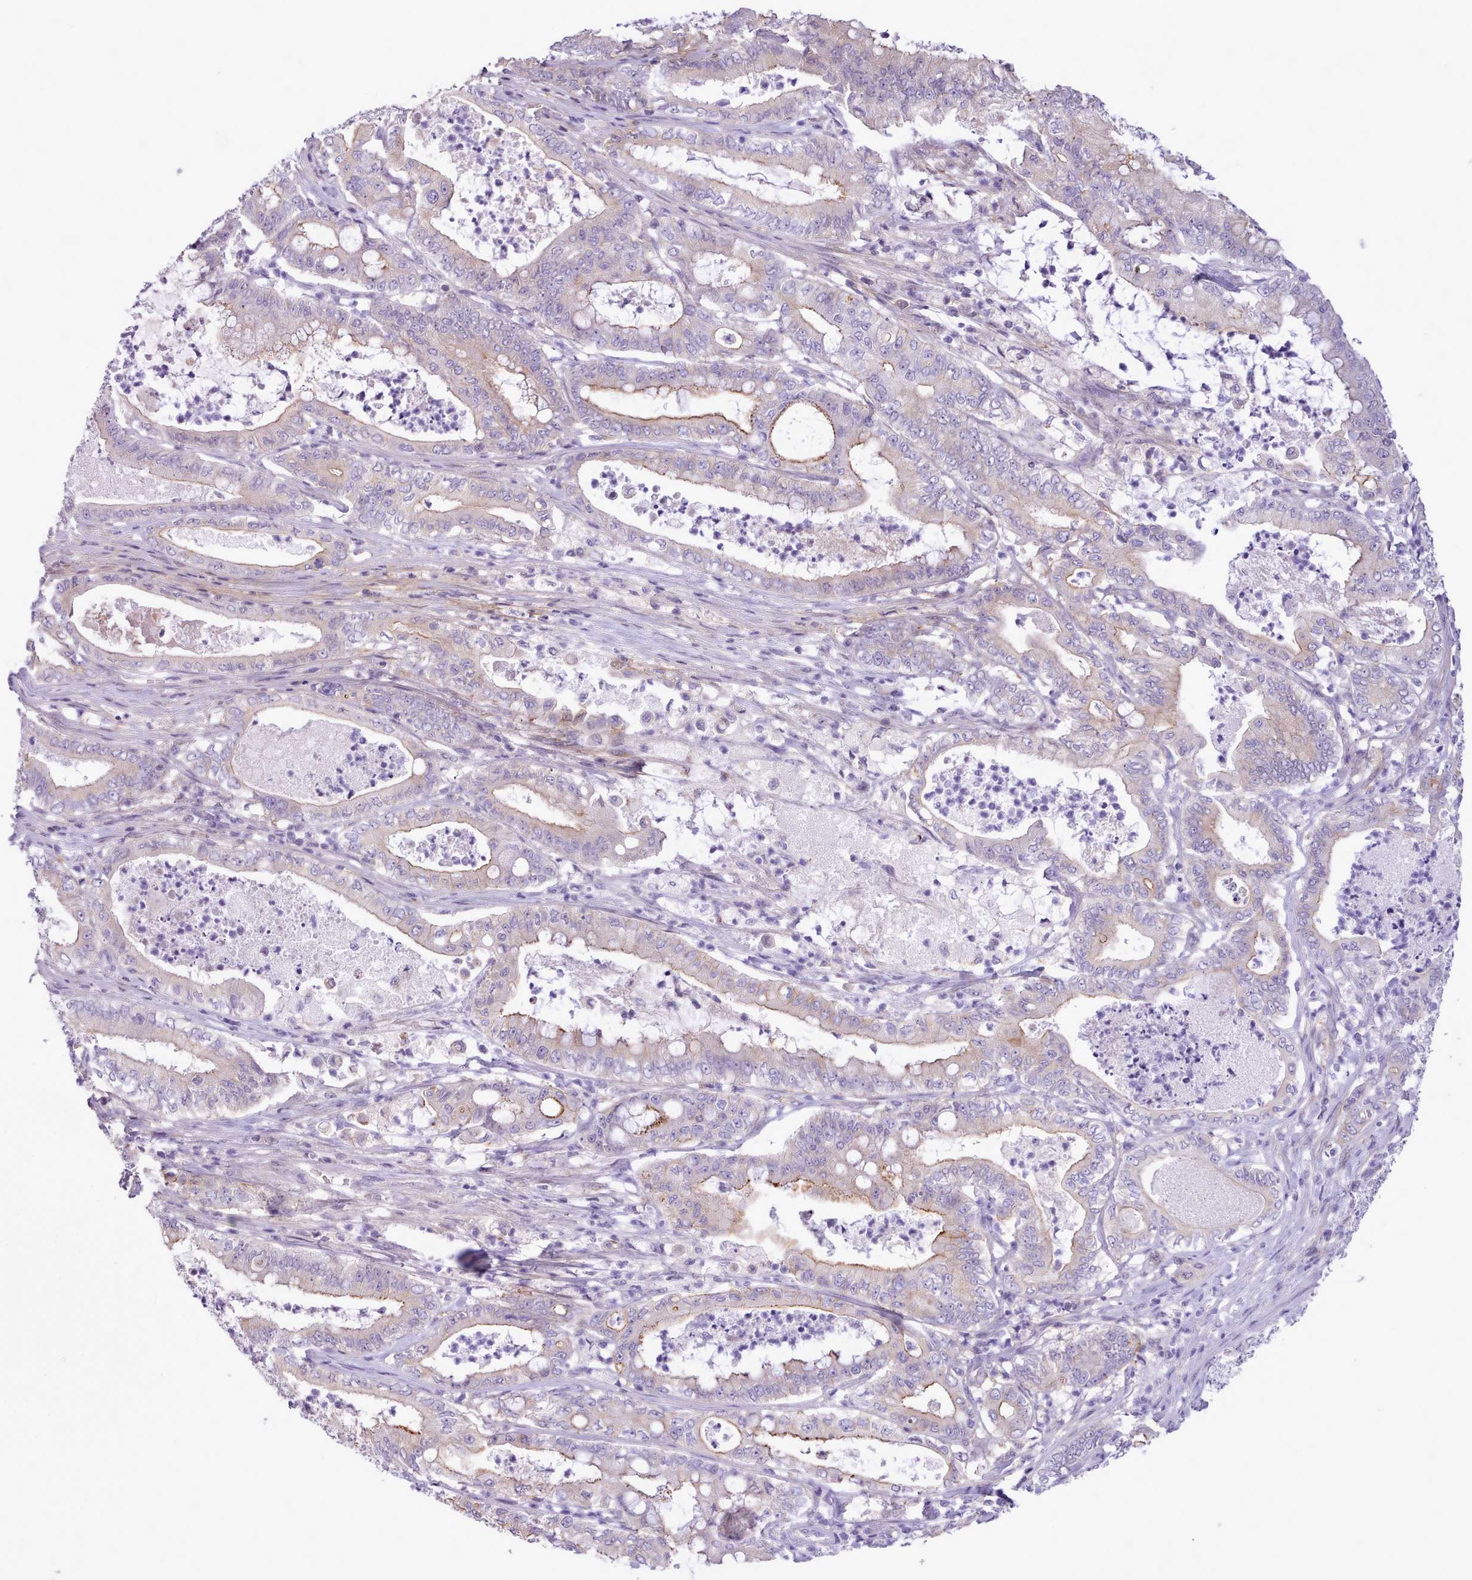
{"staining": {"intensity": "moderate", "quantity": "25%-75%", "location": "cytoplasmic/membranous"}, "tissue": "pancreatic cancer", "cell_type": "Tumor cells", "image_type": "cancer", "snomed": [{"axis": "morphology", "description": "Adenocarcinoma, NOS"}, {"axis": "topography", "description": "Pancreas"}], "caption": "IHC image of pancreatic cancer stained for a protein (brown), which demonstrates medium levels of moderate cytoplasmic/membranous staining in approximately 25%-75% of tumor cells.", "gene": "CYP2A13", "patient": {"sex": "male", "age": 71}}